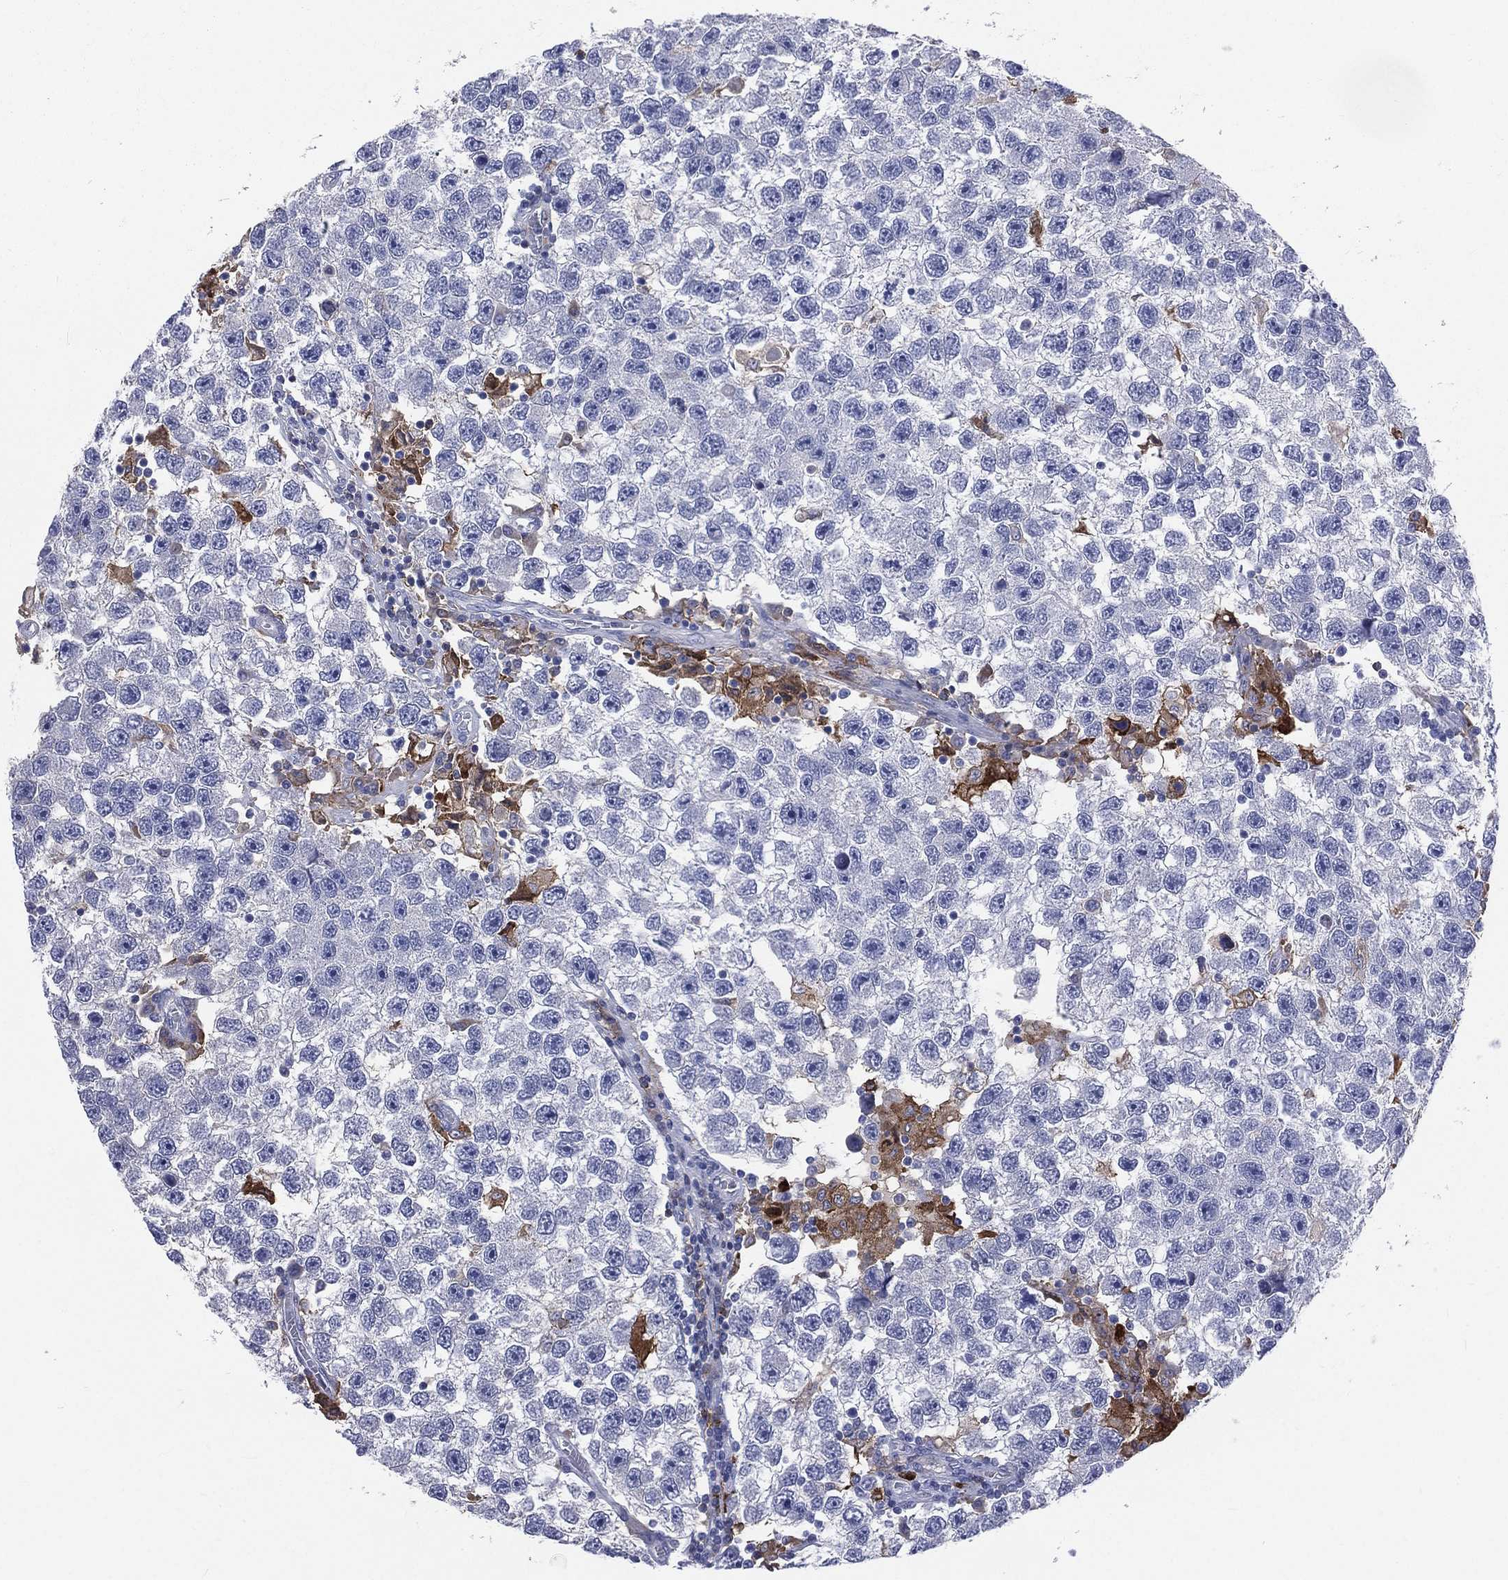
{"staining": {"intensity": "negative", "quantity": "none", "location": "none"}, "tissue": "testis cancer", "cell_type": "Tumor cells", "image_type": "cancer", "snomed": [{"axis": "morphology", "description": "Seminoma, NOS"}, {"axis": "topography", "description": "Testis"}], "caption": "This is an IHC photomicrograph of seminoma (testis). There is no expression in tumor cells.", "gene": "BASP1", "patient": {"sex": "male", "age": 26}}